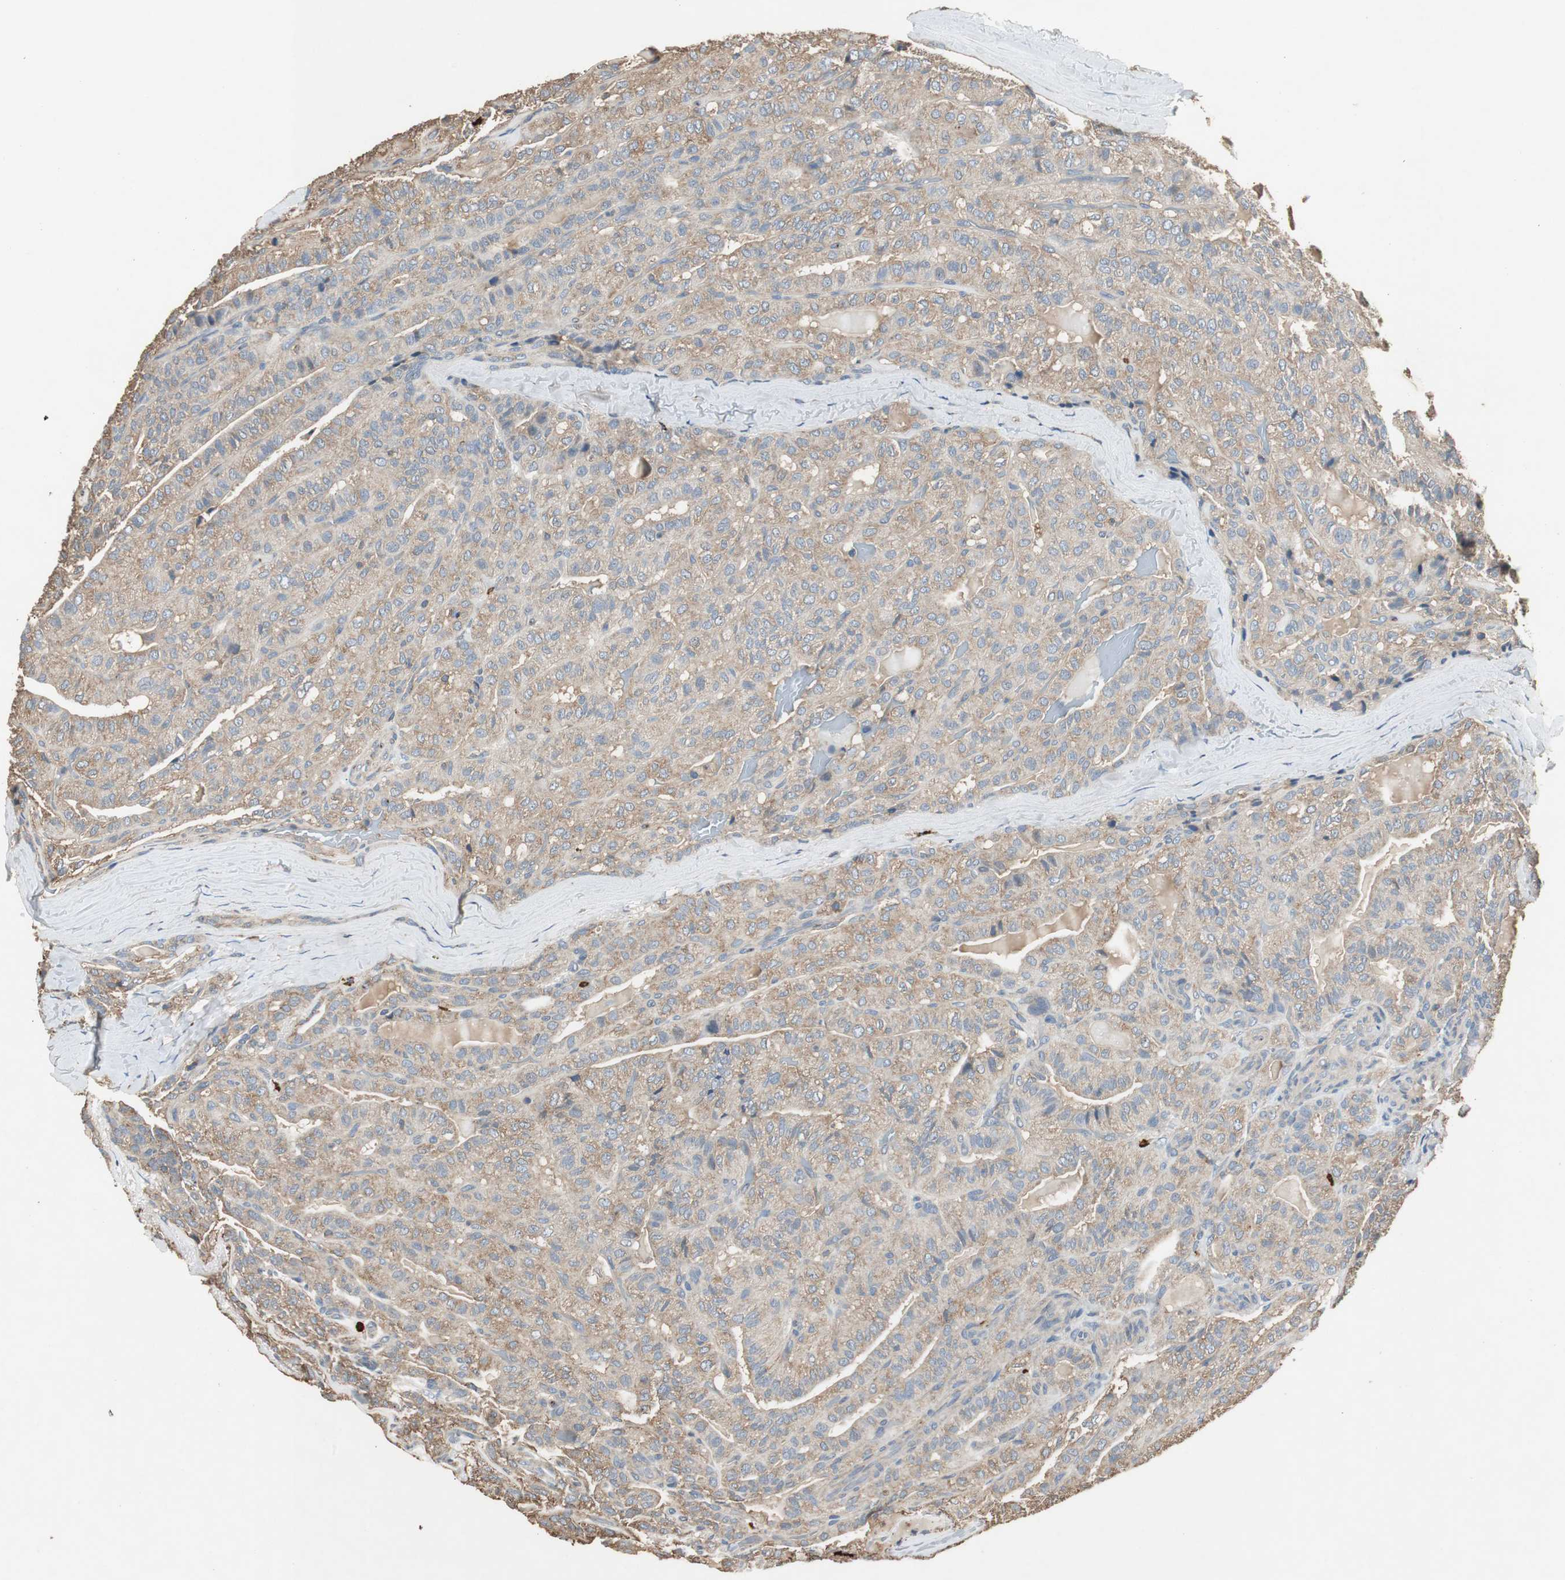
{"staining": {"intensity": "weak", "quantity": ">75%", "location": "cytoplasmic/membranous"}, "tissue": "thyroid cancer", "cell_type": "Tumor cells", "image_type": "cancer", "snomed": [{"axis": "morphology", "description": "Papillary adenocarcinoma, NOS"}, {"axis": "topography", "description": "Thyroid gland"}], "caption": "A photomicrograph of human thyroid cancer (papillary adenocarcinoma) stained for a protein demonstrates weak cytoplasmic/membranous brown staining in tumor cells. The protein is shown in brown color, while the nuclei are stained blue.", "gene": "TNFRSF14", "patient": {"sex": "male", "age": 77}}